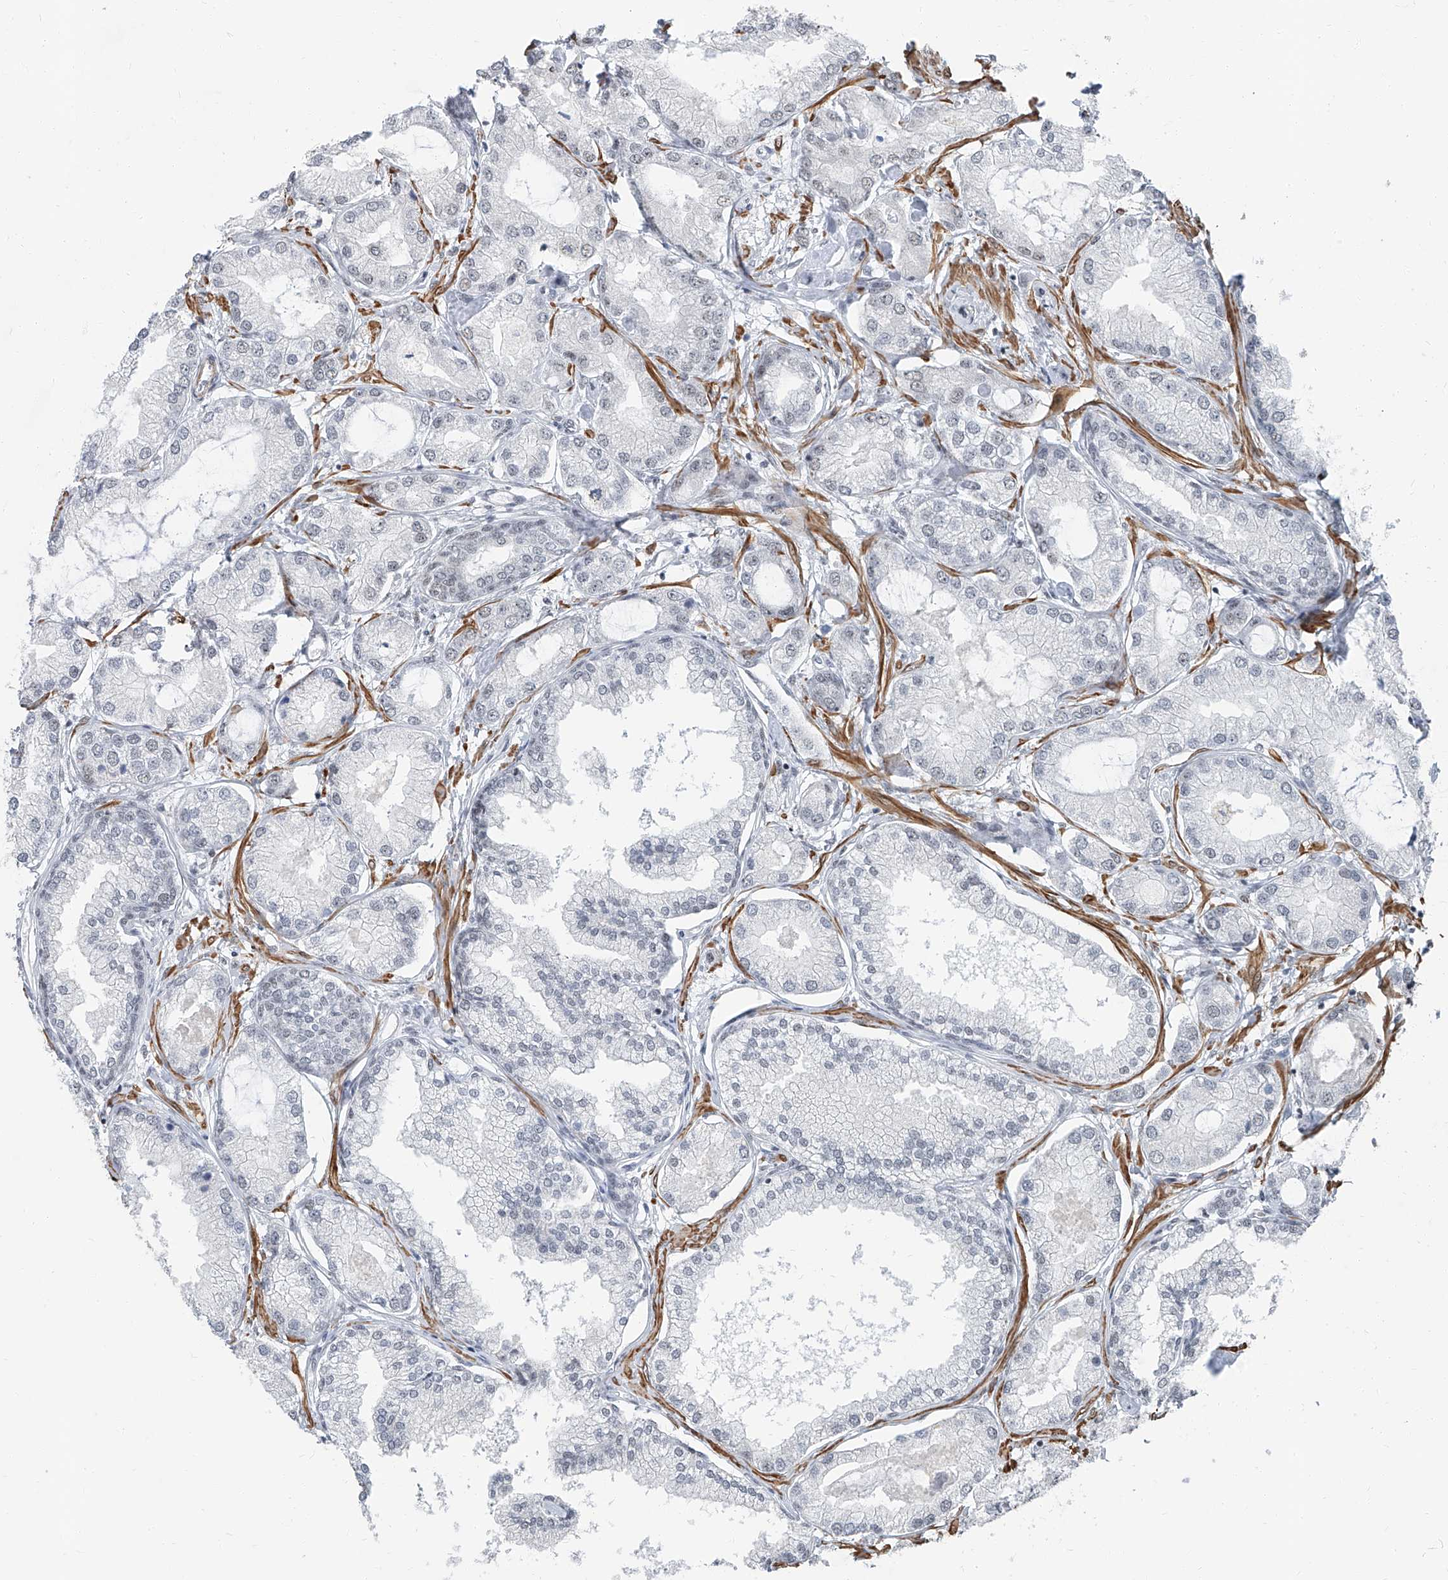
{"staining": {"intensity": "negative", "quantity": "none", "location": "none"}, "tissue": "prostate cancer", "cell_type": "Tumor cells", "image_type": "cancer", "snomed": [{"axis": "morphology", "description": "Adenocarcinoma, Low grade"}, {"axis": "topography", "description": "Prostate"}], "caption": "Prostate adenocarcinoma (low-grade) was stained to show a protein in brown. There is no significant staining in tumor cells.", "gene": "TXLNB", "patient": {"sex": "male", "age": 62}}